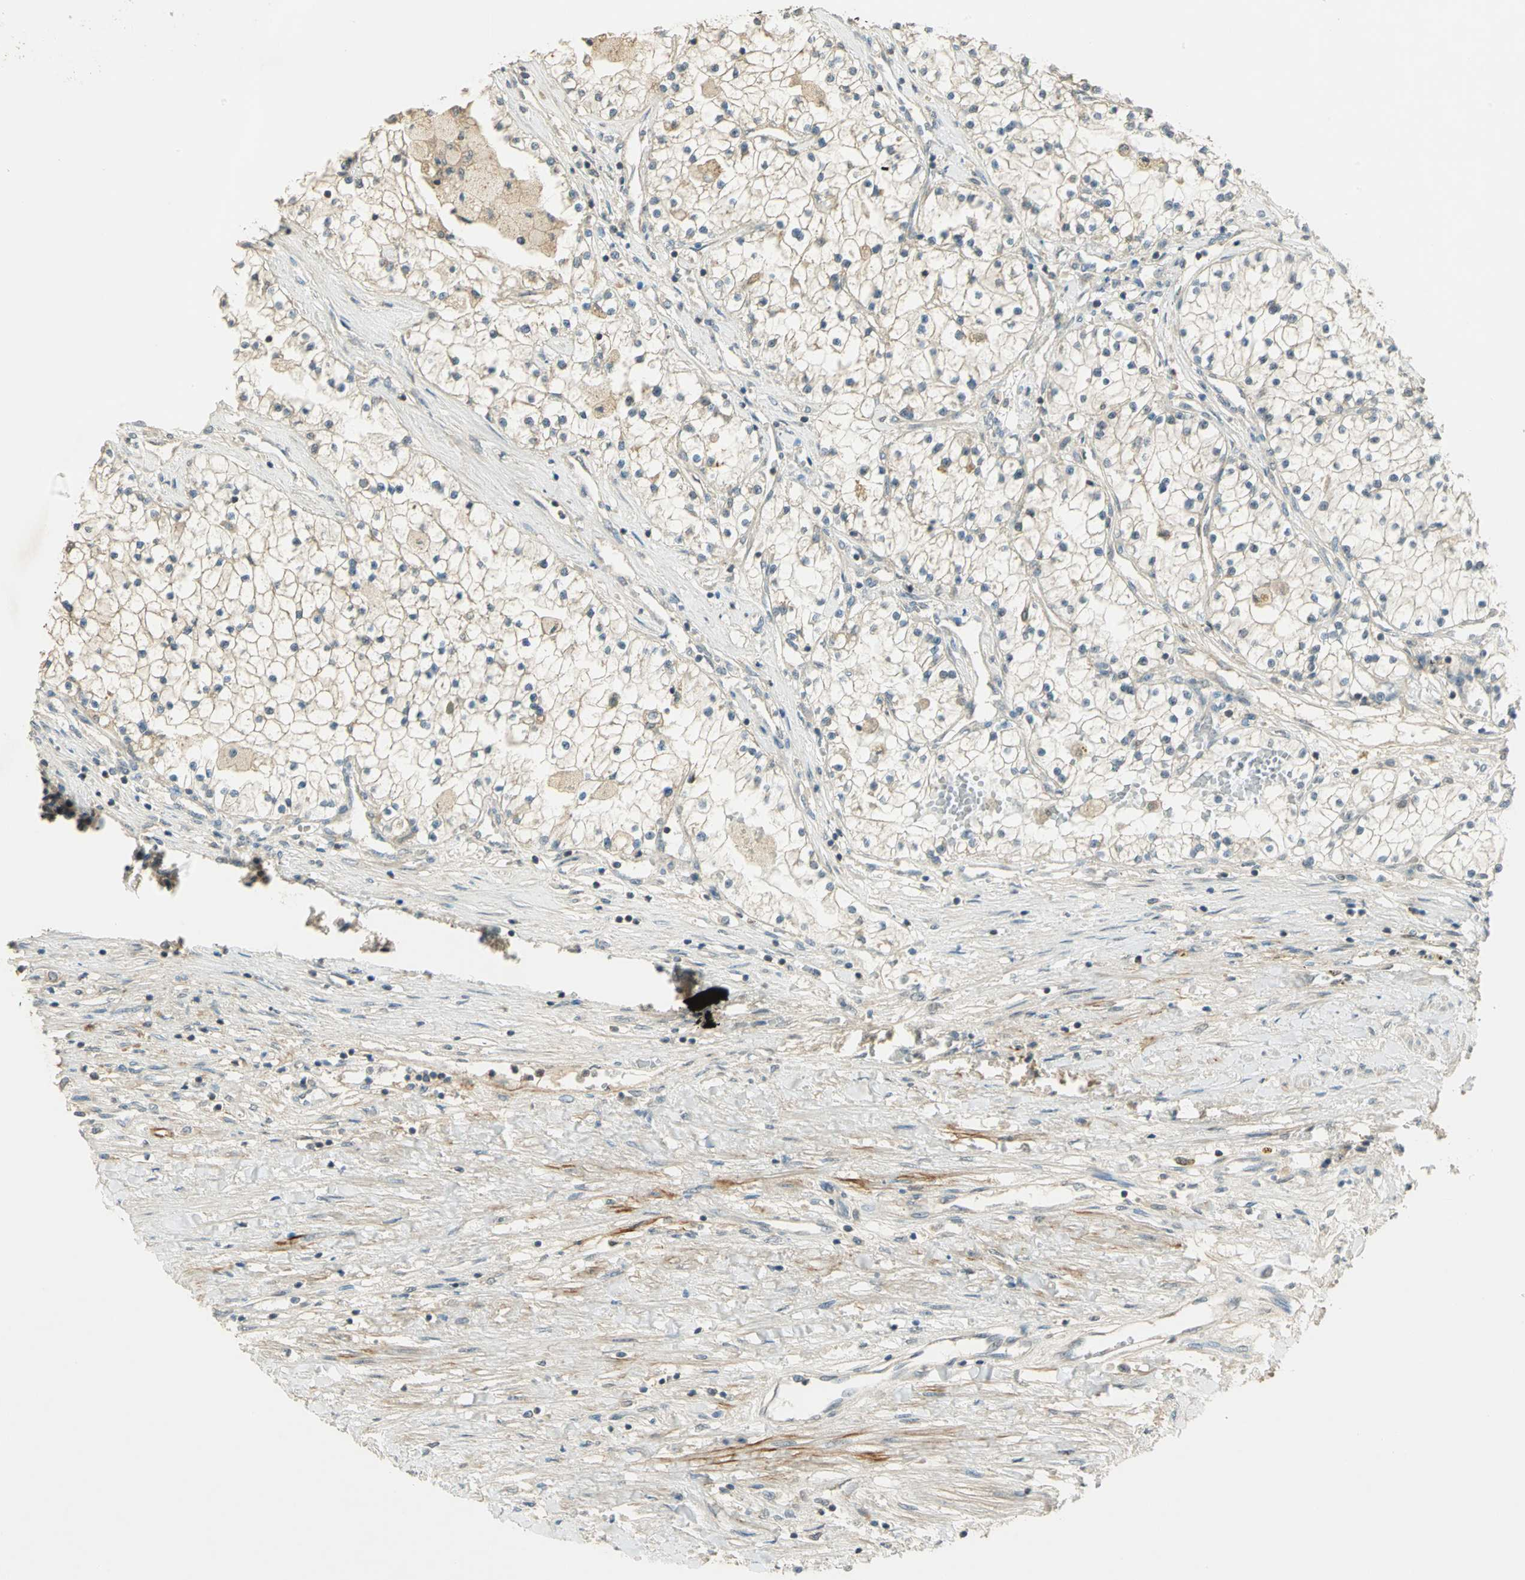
{"staining": {"intensity": "weak", "quantity": "25%-75%", "location": "cytoplasmic/membranous"}, "tissue": "renal cancer", "cell_type": "Tumor cells", "image_type": "cancer", "snomed": [{"axis": "morphology", "description": "Adenocarcinoma, NOS"}, {"axis": "topography", "description": "Kidney"}], "caption": "A micrograph of human renal cancer stained for a protein displays weak cytoplasmic/membranous brown staining in tumor cells.", "gene": "BIRC2", "patient": {"sex": "male", "age": 68}}